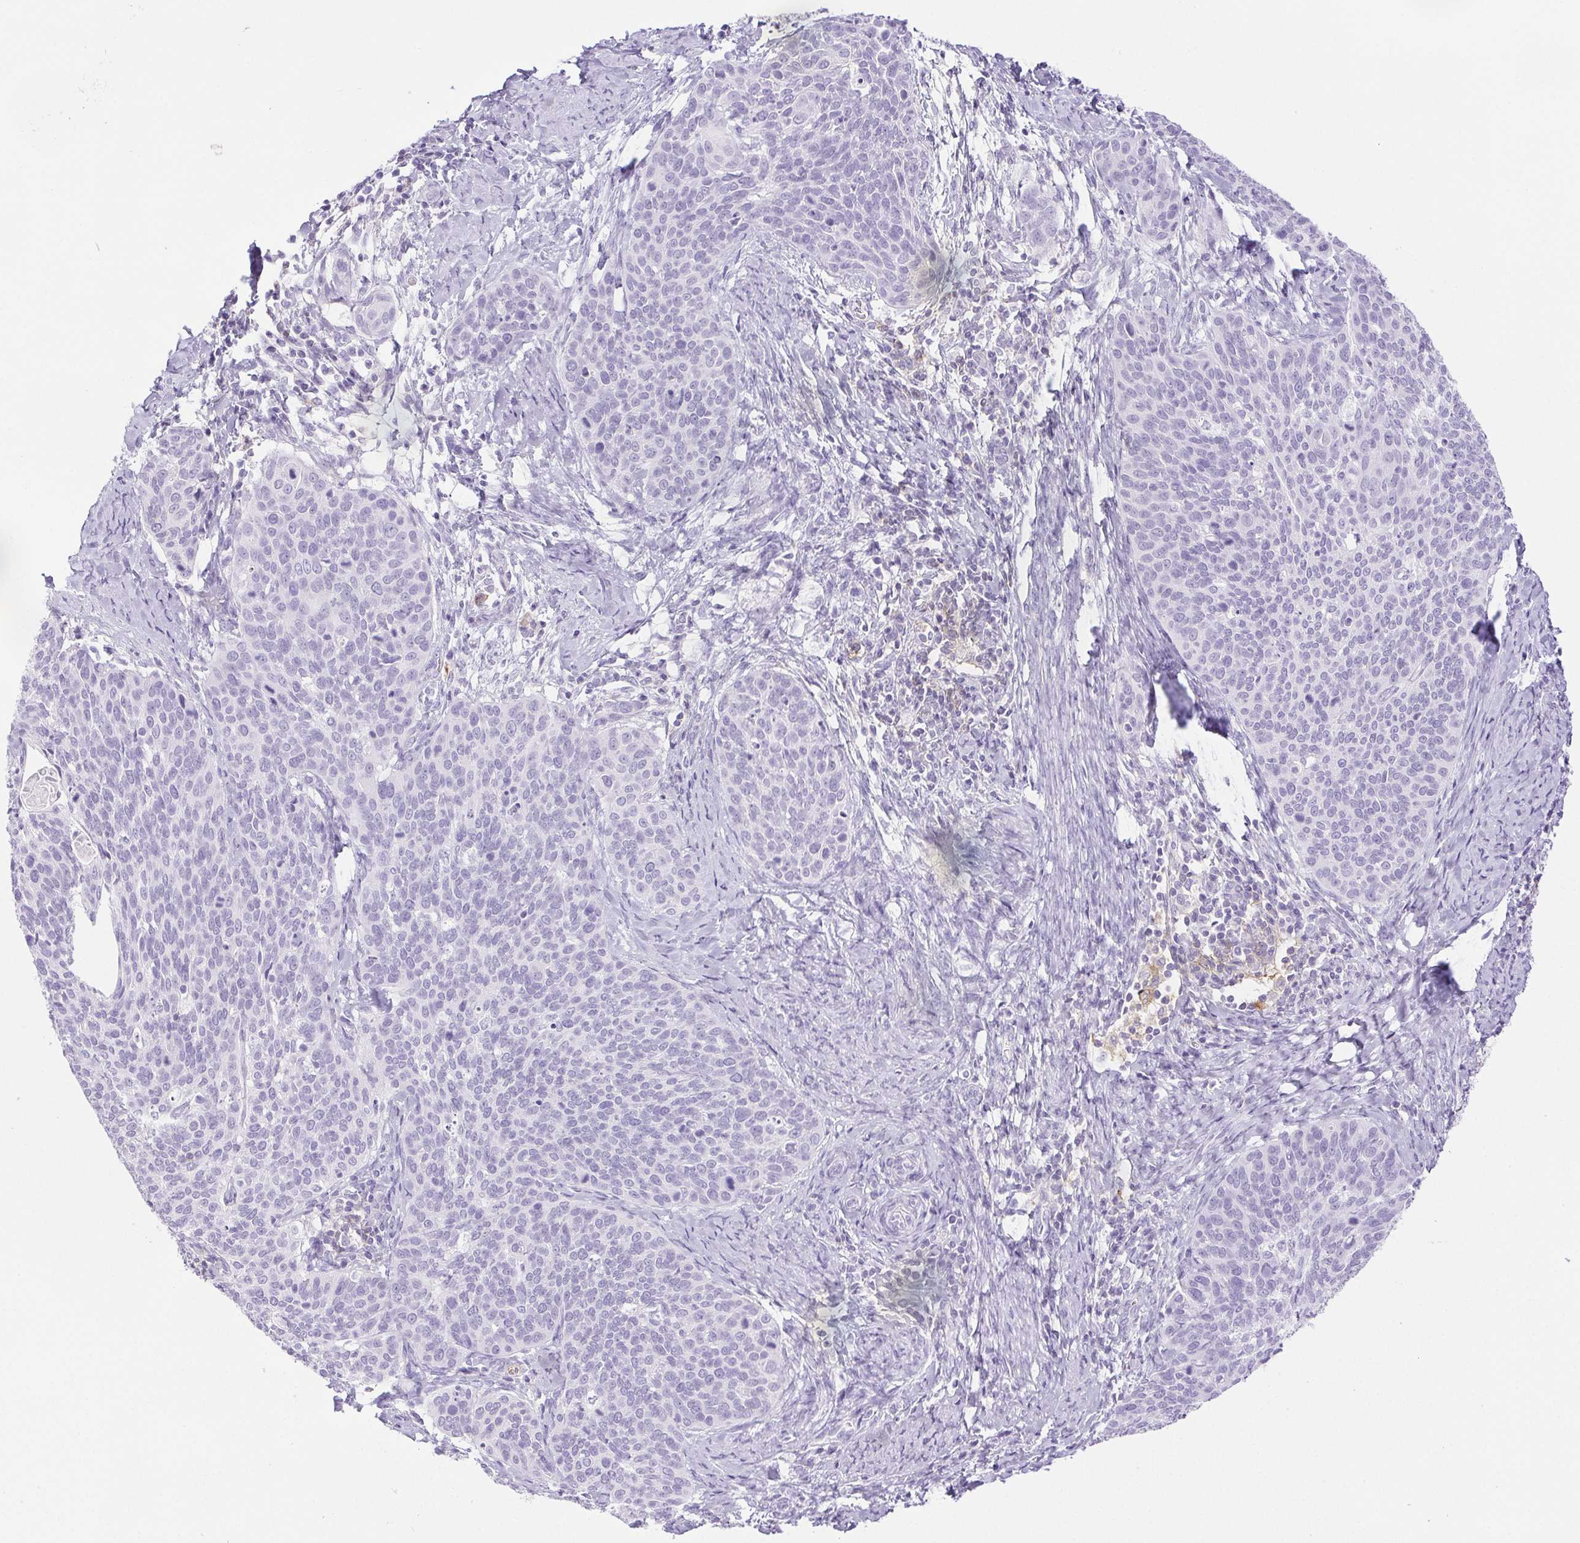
{"staining": {"intensity": "negative", "quantity": "none", "location": "none"}, "tissue": "cervical cancer", "cell_type": "Tumor cells", "image_type": "cancer", "snomed": [{"axis": "morphology", "description": "Squamous cell carcinoma, NOS"}, {"axis": "topography", "description": "Cervix"}], "caption": "Tumor cells are negative for protein expression in human squamous cell carcinoma (cervical).", "gene": "HLA-G", "patient": {"sex": "female", "age": 69}}